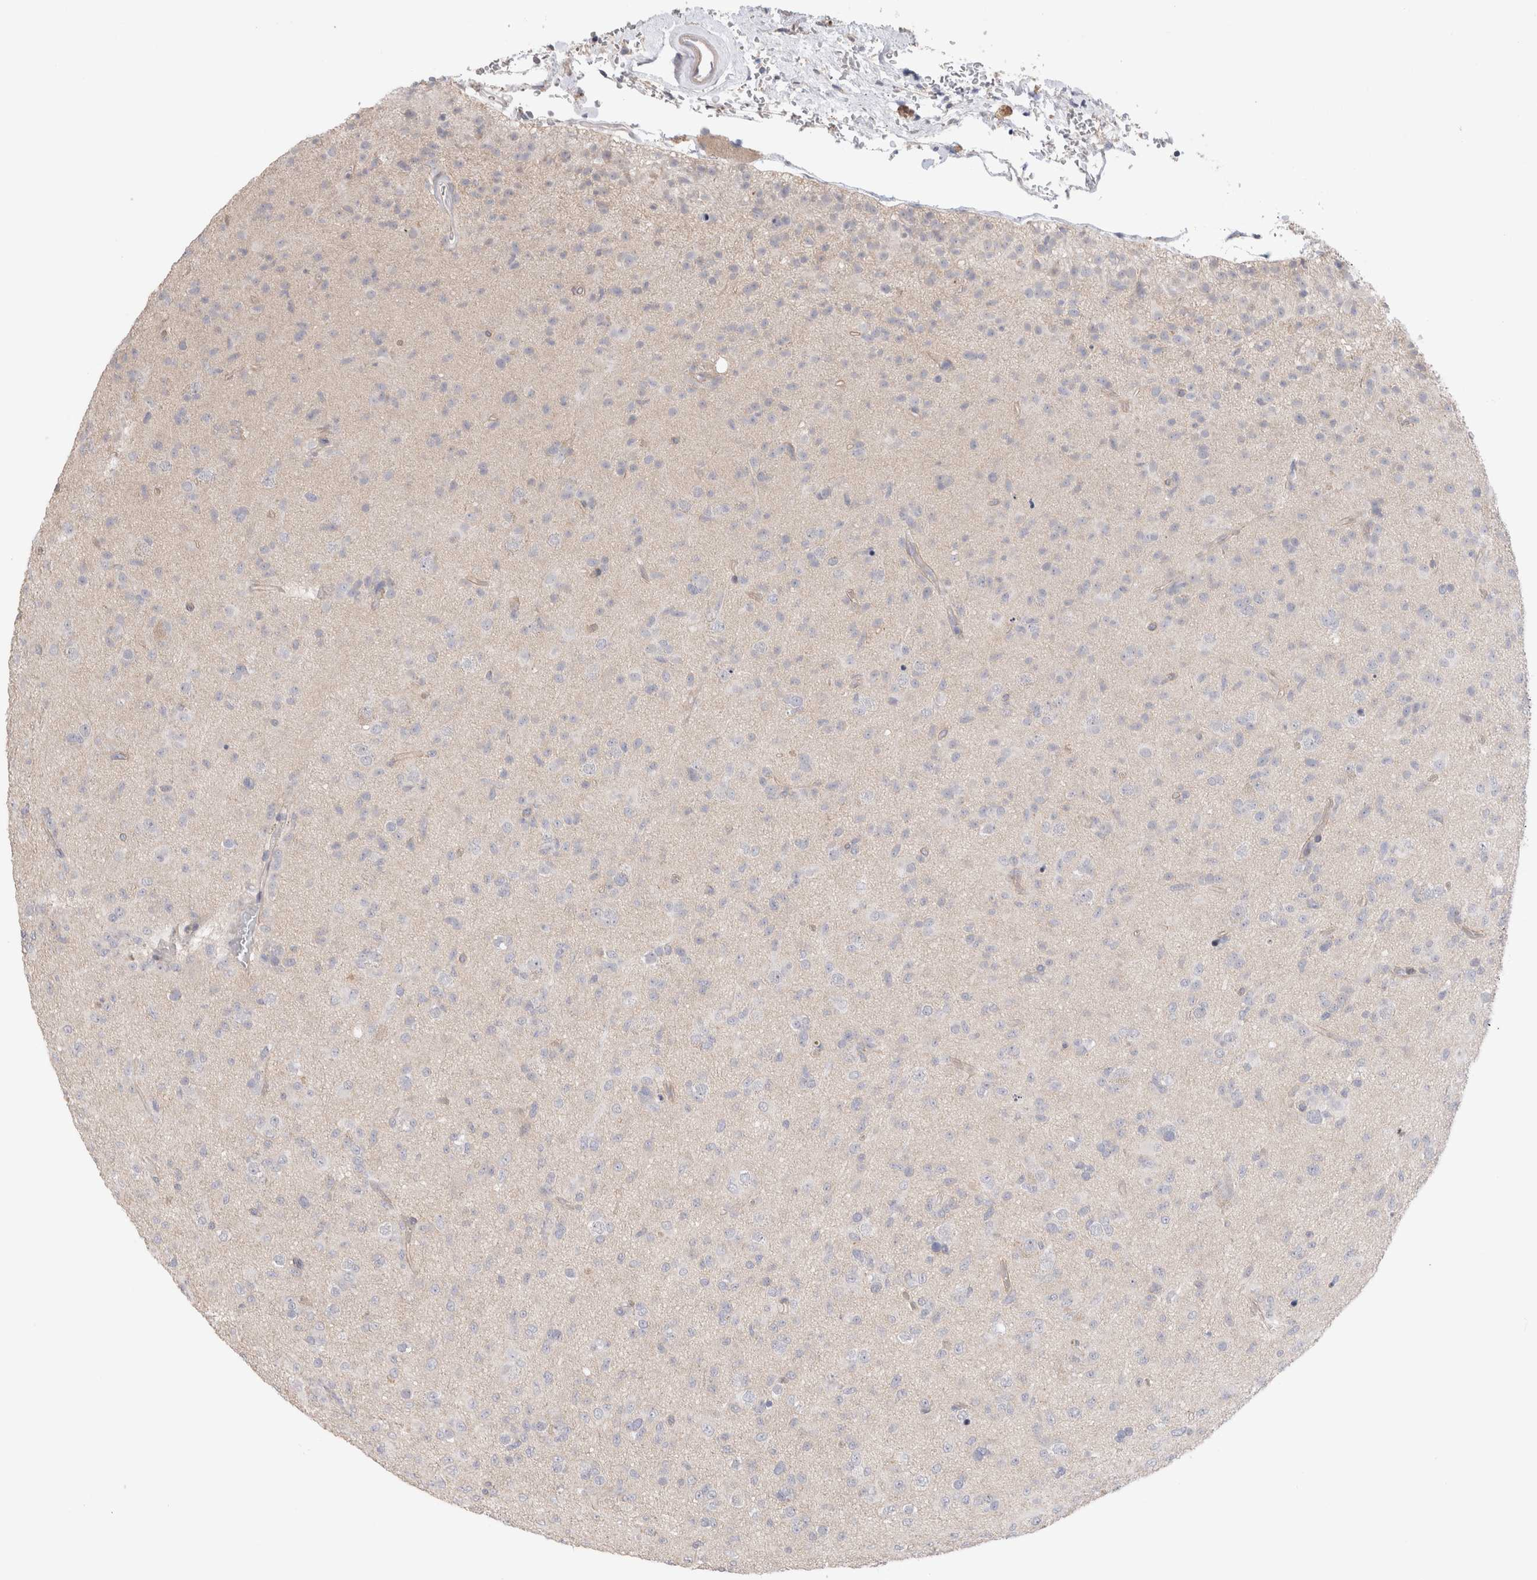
{"staining": {"intensity": "negative", "quantity": "none", "location": "none"}, "tissue": "glioma", "cell_type": "Tumor cells", "image_type": "cancer", "snomed": [{"axis": "morphology", "description": "Glioma, malignant, Low grade"}, {"axis": "topography", "description": "Brain"}], "caption": "Tumor cells are negative for protein expression in human glioma. Brightfield microscopy of IHC stained with DAB (brown) and hematoxylin (blue), captured at high magnification.", "gene": "DMD", "patient": {"sex": "male", "age": 65}}